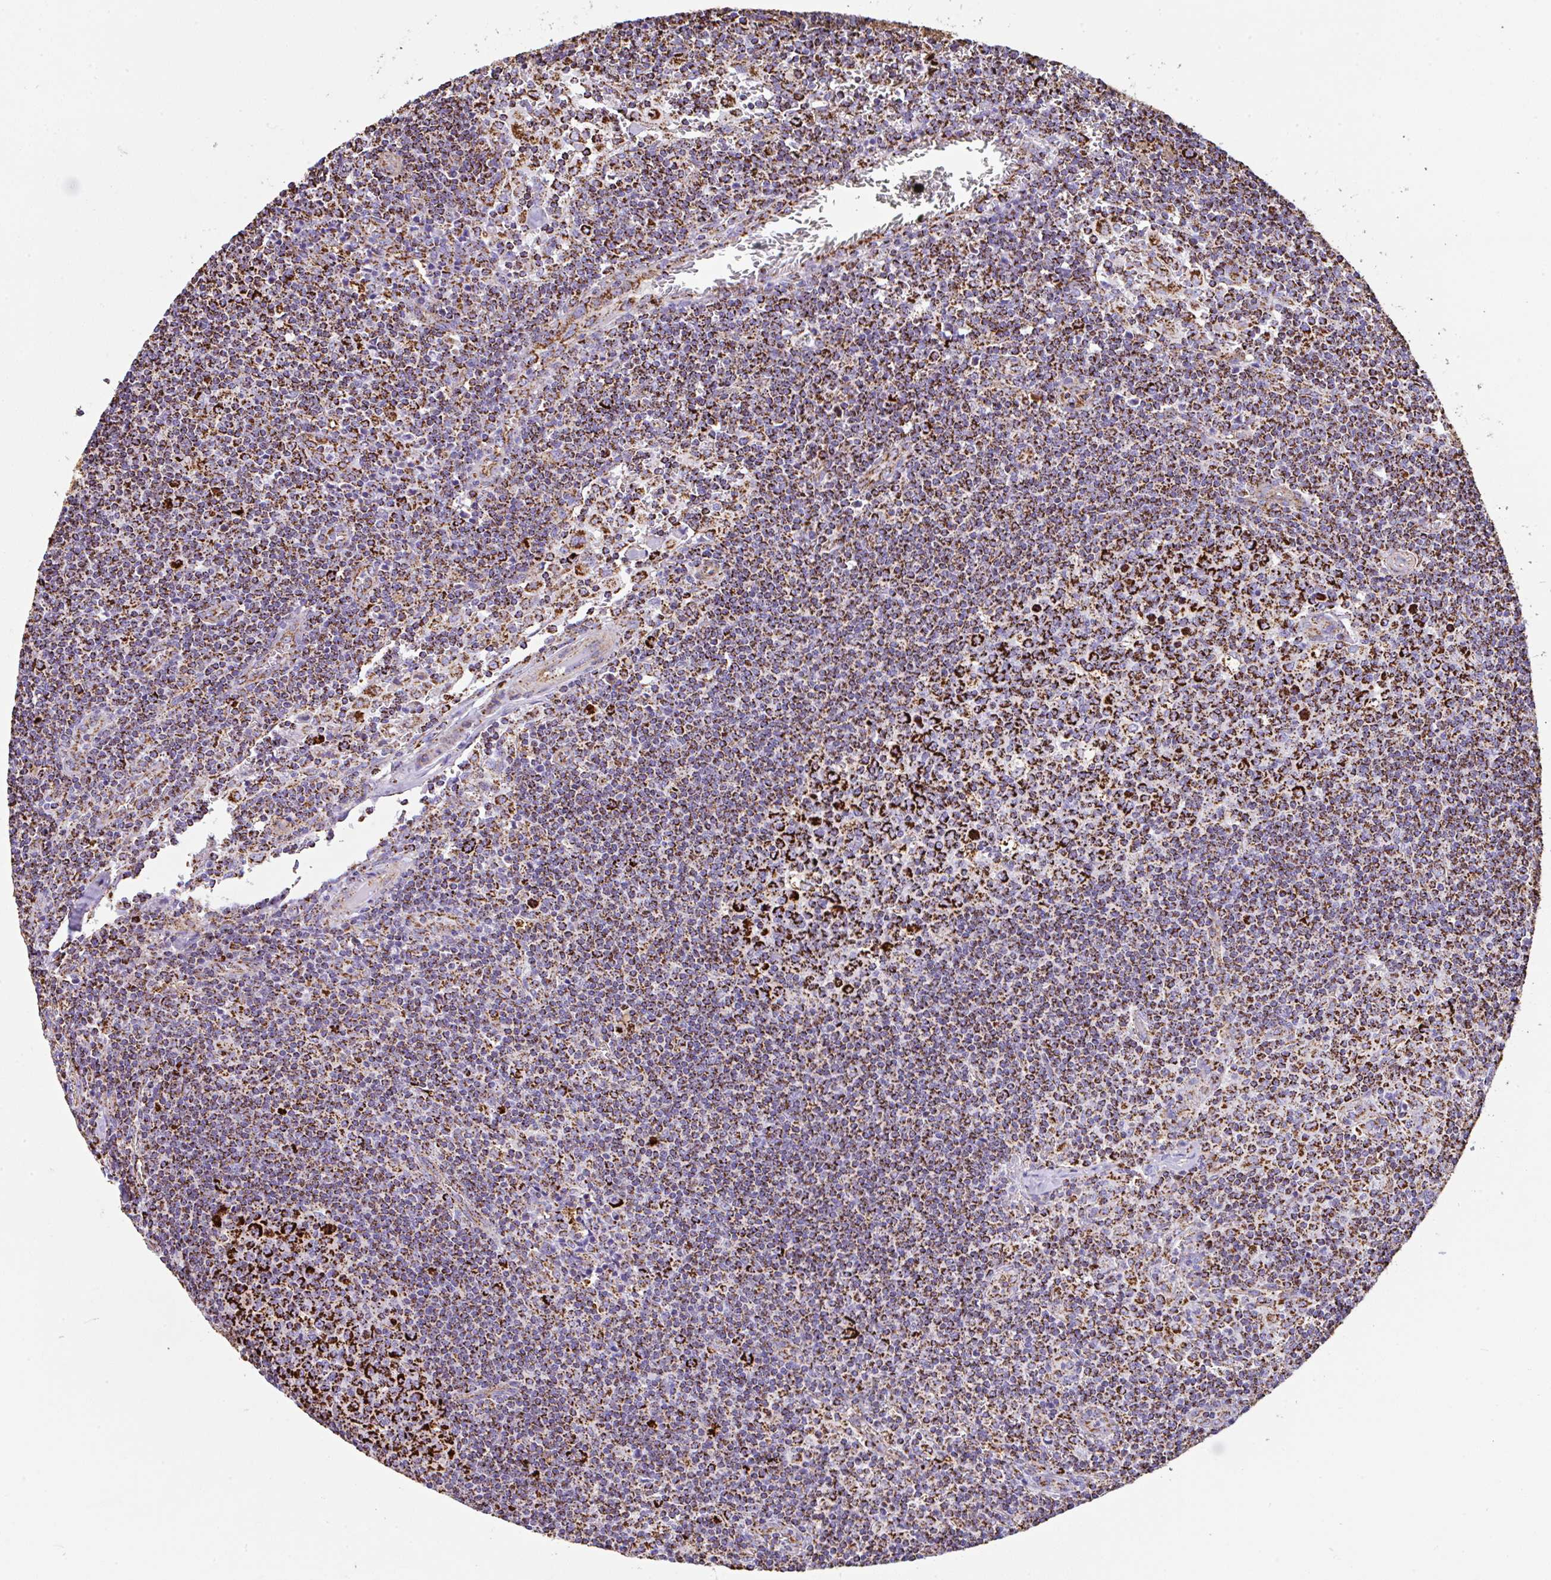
{"staining": {"intensity": "strong", "quantity": ">75%", "location": "cytoplasmic/membranous"}, "tissue": "lymph node", "cell_type": "Germinal center cells", "image_type": "normal", "snomed": [{"axis": "morphology", "description": "Normal tissue, NOS"}, {"axis": "topography", "description": "Lymph node"}], "caption": "Brown immunohistochemical staining in normal human lymph node reveals strong cytoplasmic/membranous staining in approximately >75% of germinal center cells.", "gene": "ANKRD33B", "patient": {"sex": "female", "age": 45}}